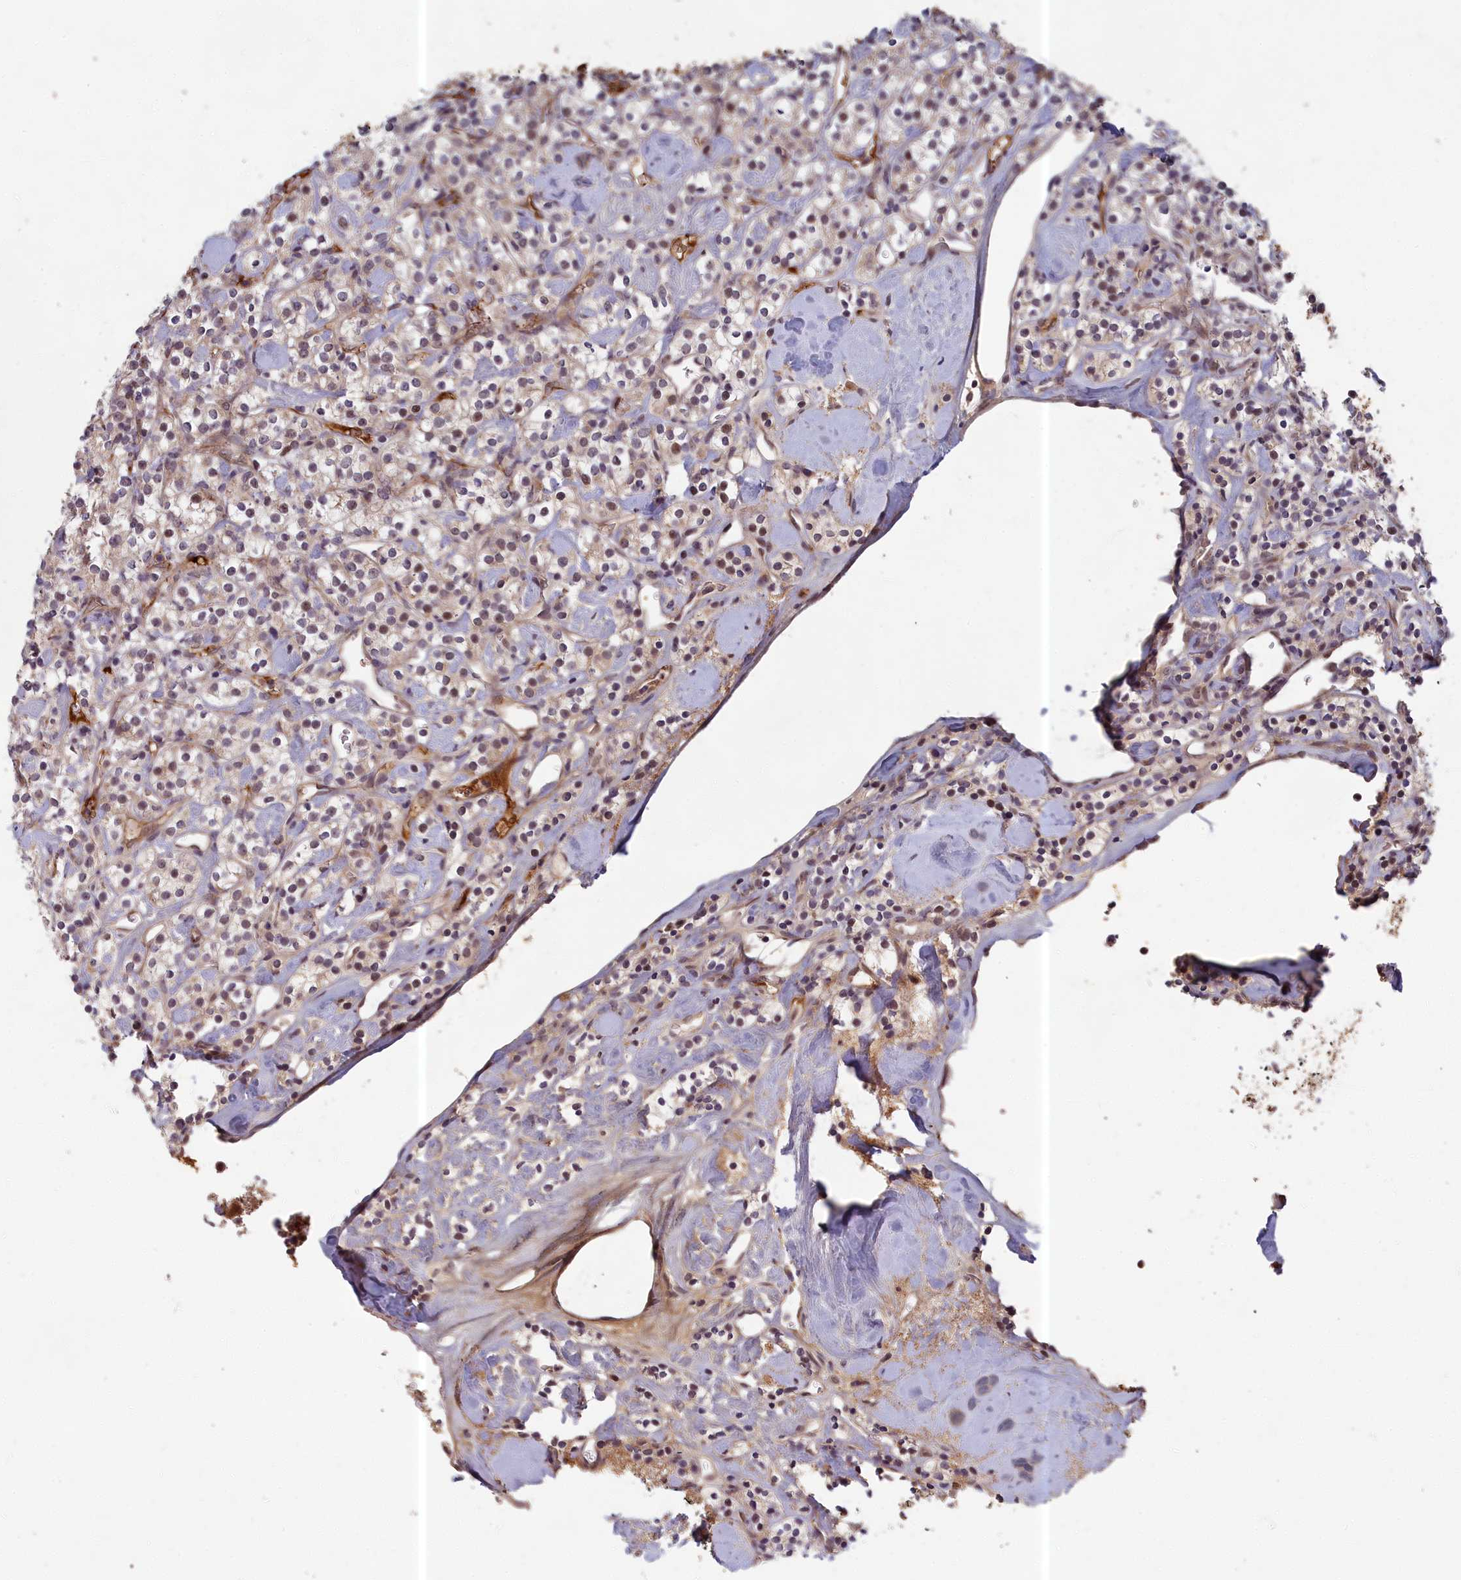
{"staining": {"intensity": "negative", "quantity": "none", "location": "none"}, "tissue": "renal cancer", "cell_type": "Tumor cells", "image_type": "cancer", "snomed": [{"axis": "morphology", "description": "Adenocarcinoma, NOS"}, {"axis": "topography", "description": "Kidney"}], "caption": "The histopathology image shows no significant positivity in tumor cells of renal adenocarcinoma.", "gene": "EARS2", "patient": {"sex": "male", "age": 77}}